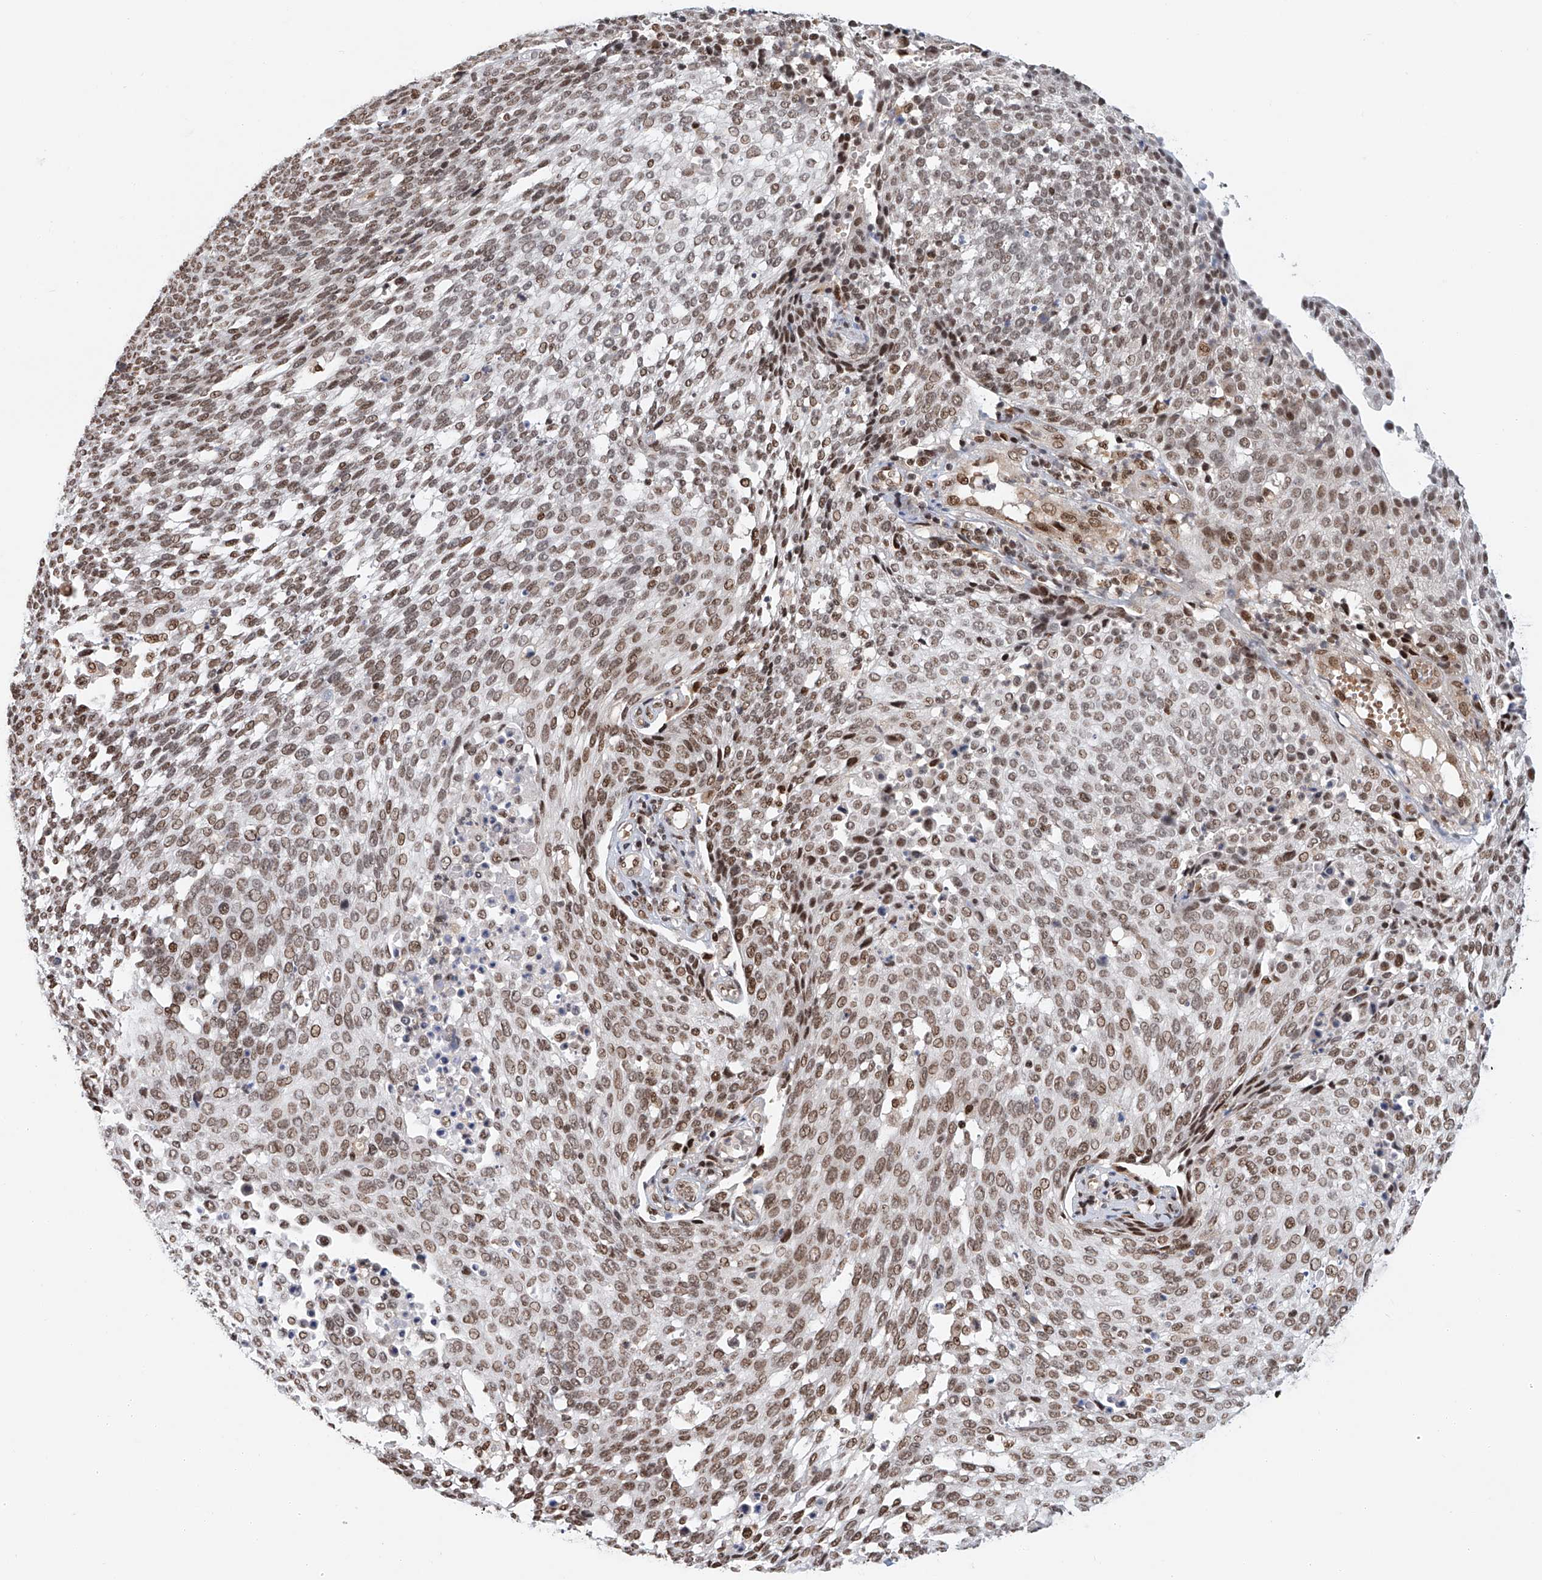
{"staining": {"intensity": "moderate", "quantity": ">75%", "location": "nuclear"}, "tissue": "cervical cancer", "cell_type": "Tumor cells", "image_type": "cancer", "snomed": [{"axis": "morphology", "description": "Squamous cell carcinoma, NOS"}, {"axis": "topography", "description": "Cervix"}], "caption": "About >75% of tumor cells in human cervical squamous cell carcinoma show moderate nuclear protein staining as visualized by brown immunohistochemical staining.", "gene": "ZNF470", "patient": {"sex": "female", "age": 34}}